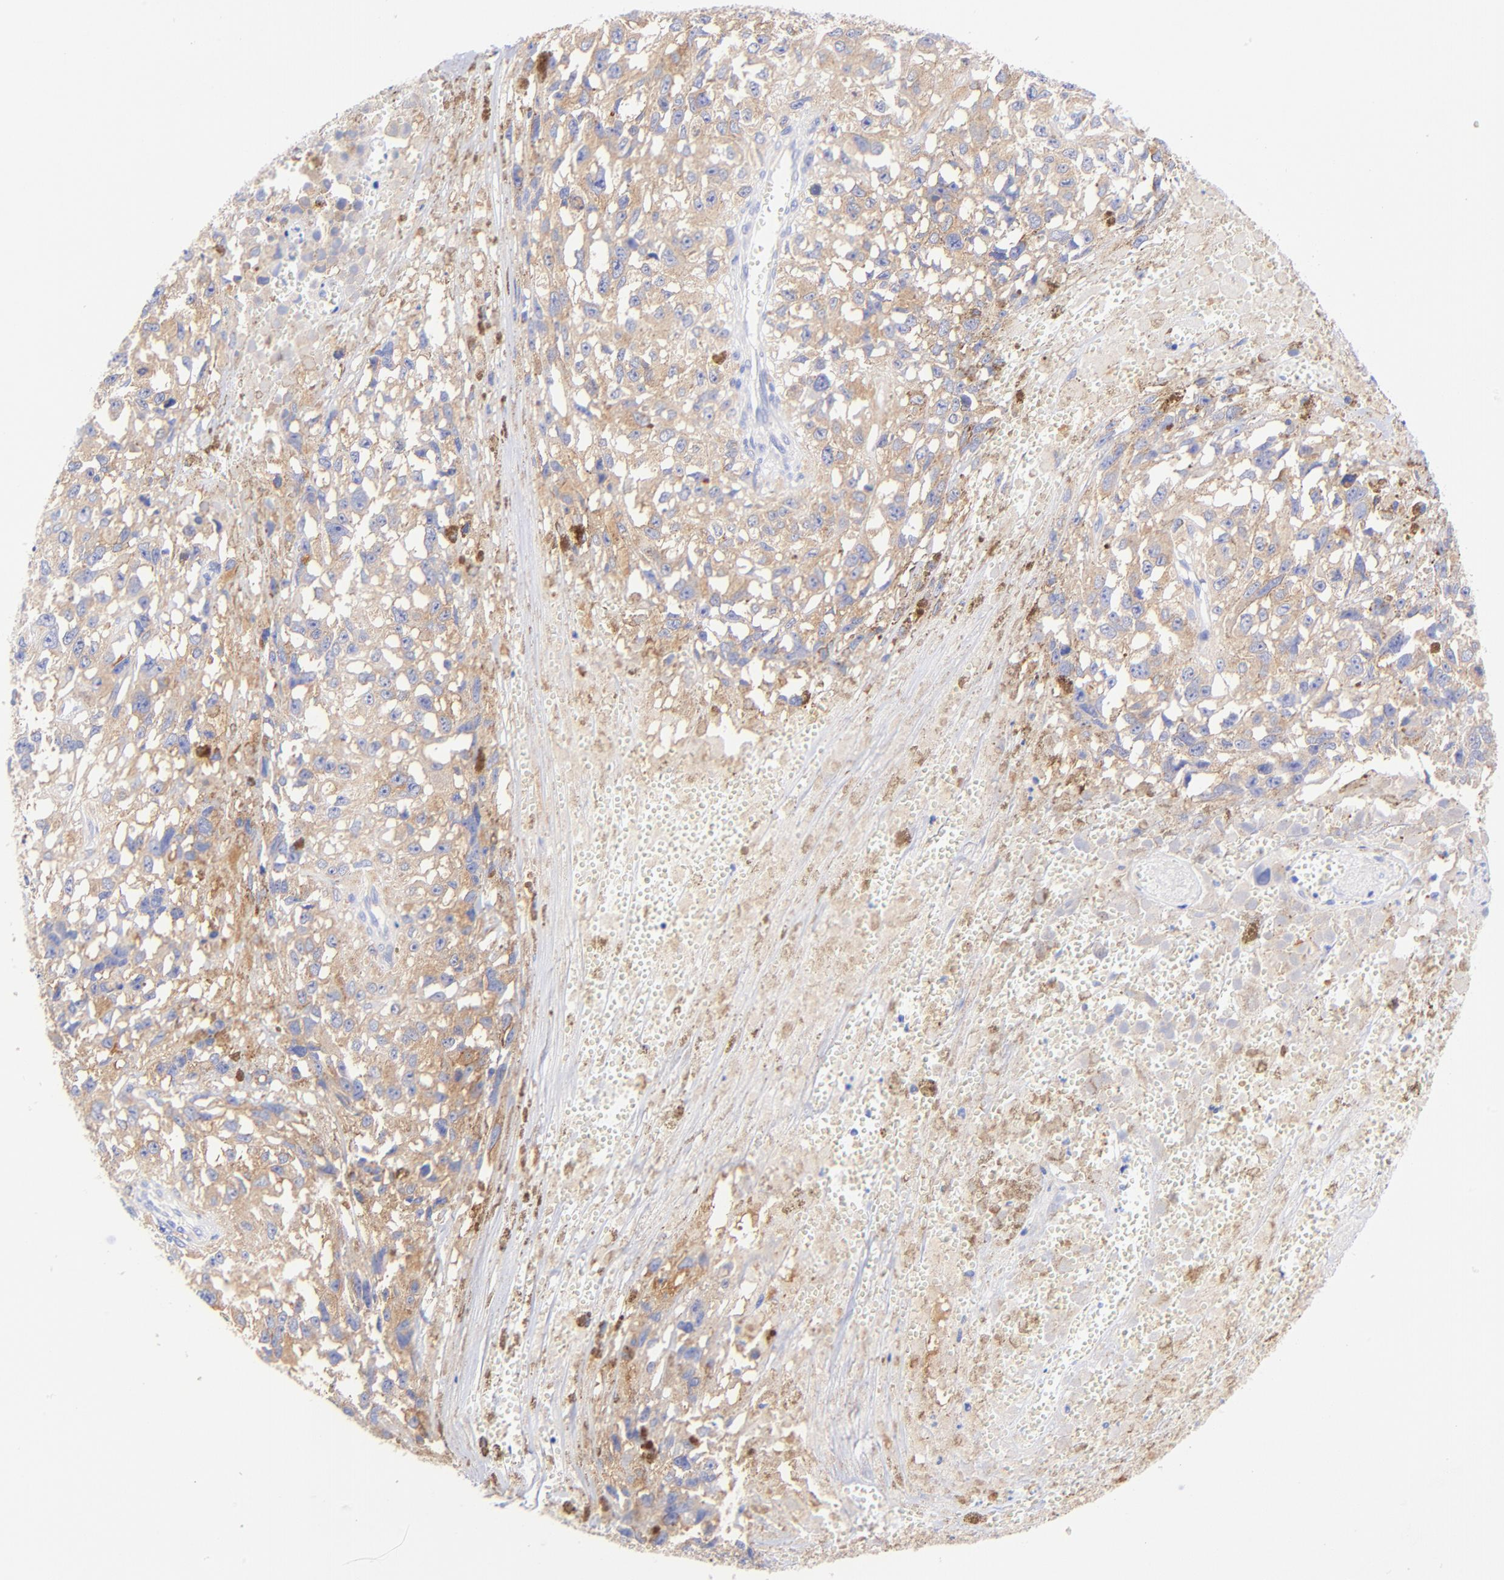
{"staining": {"intensity": "moderate", "quantity": "25%-75%", "location": "cytoplasmic/membranous"}, "tissue": "melanoma", "cell_type": "Tumor cells", "image_type": "cancer", "snomed": [{"axis": "morphology", "description": "Malignant melanoma, Metastatic site"}, {"axis": "topography", "description": "Lymph node"}], "caption": "Malignant melanoma (metastatic site) tissue reveals moderate cytoplasmic/membranous staining in approximately 25%-75% of tumor cells", "gene": "GPHN", "patient": {"sex": "male", "age": 59}}